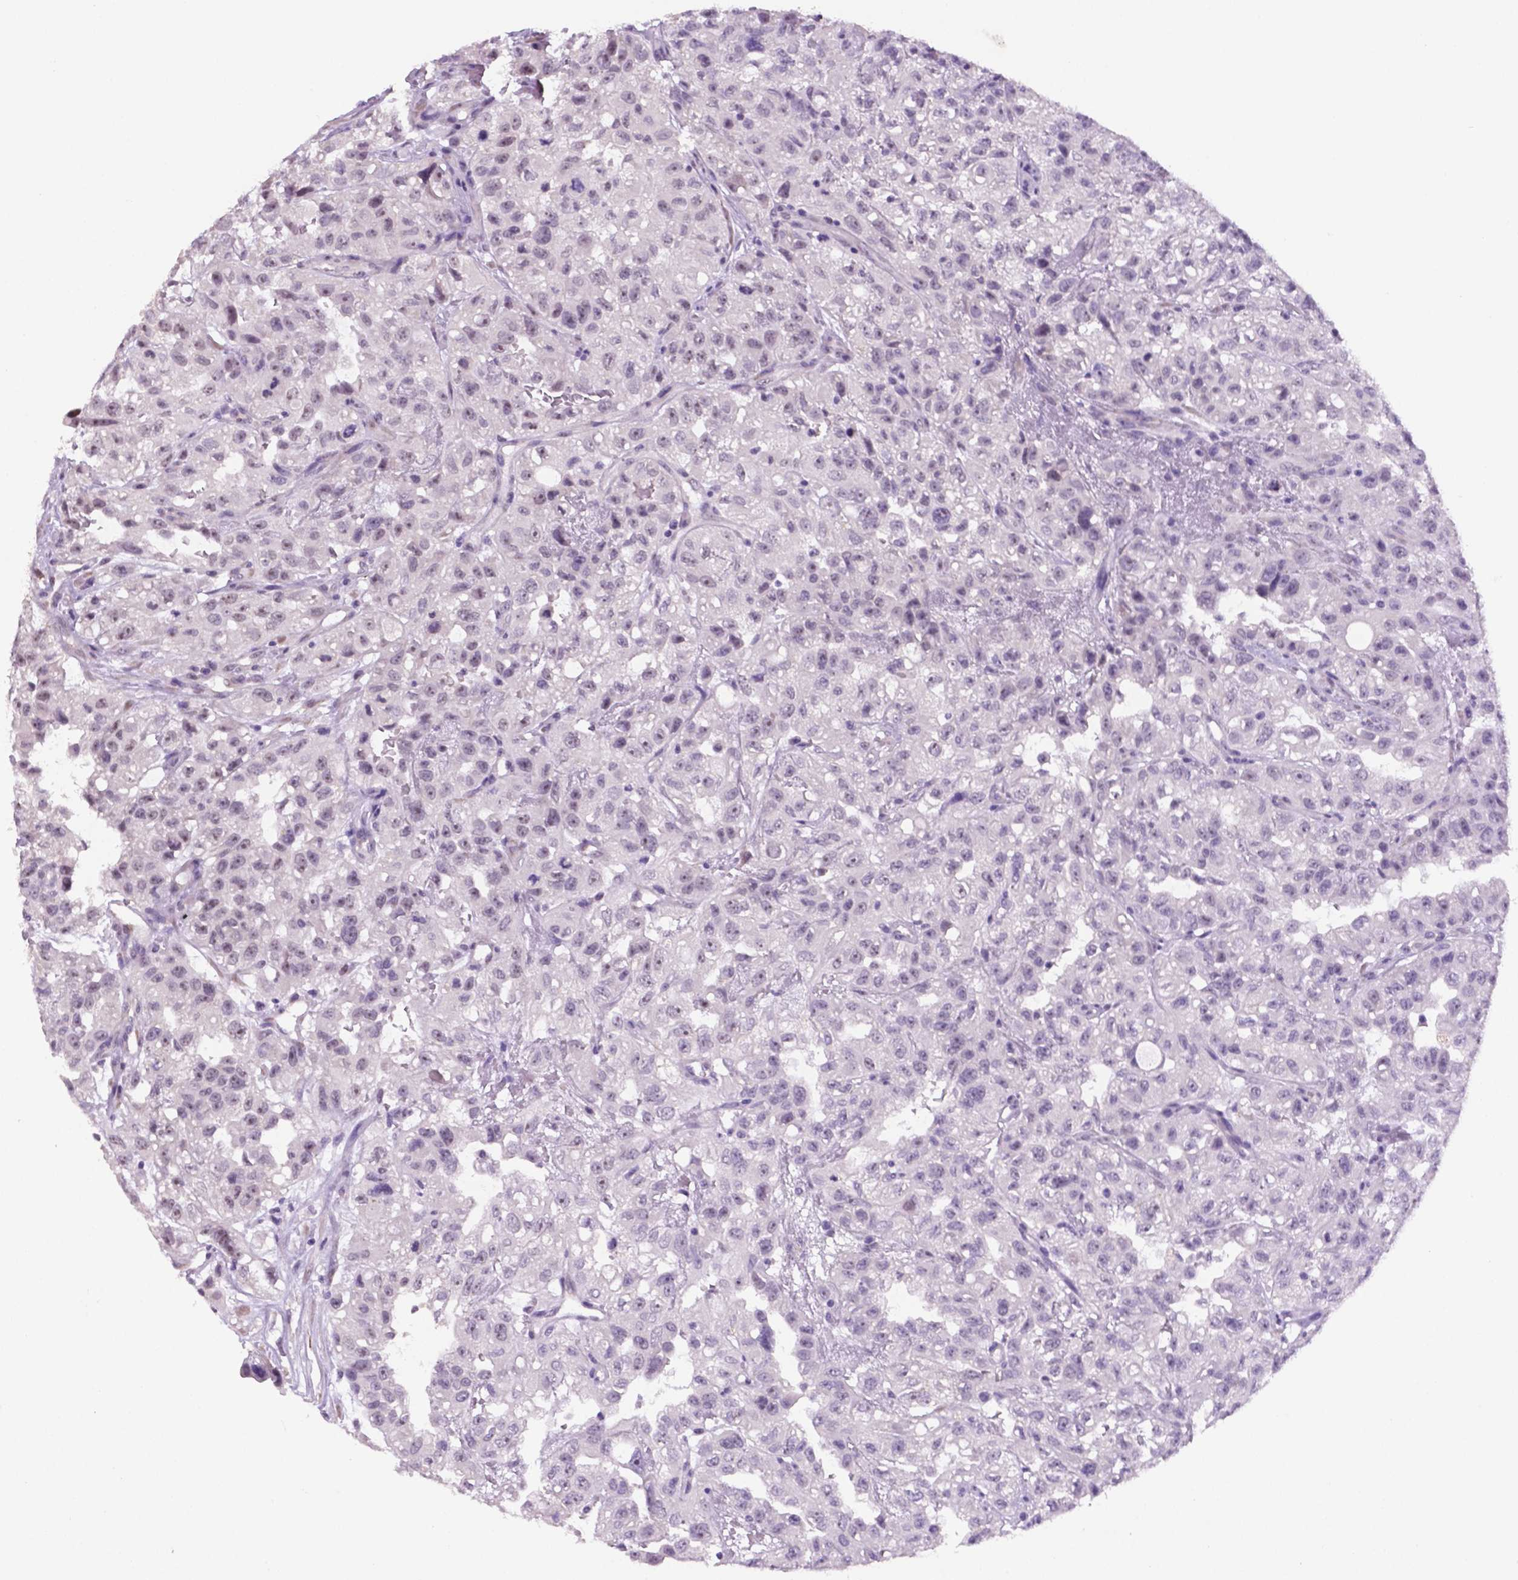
{"staining": {"intensity": "weak", "quantity": "<25%", "location": "nuclear"}, "tissue": "renal cancer", "cell_type": "Tumor cells", "image_type": "cancer", "snomed": [{"axis": "morphology", "description": "Adenocarcinoma, NOS"}, {"axis": "topography", "description": "Kidney"}], "caption": "Tumor cells show no significant positivity in renal adenocarcinoma. (DAB immunohistochemistry, high magnification).", "gene": "C18orf21", "patient": {"sex": "male", "age": 64}}